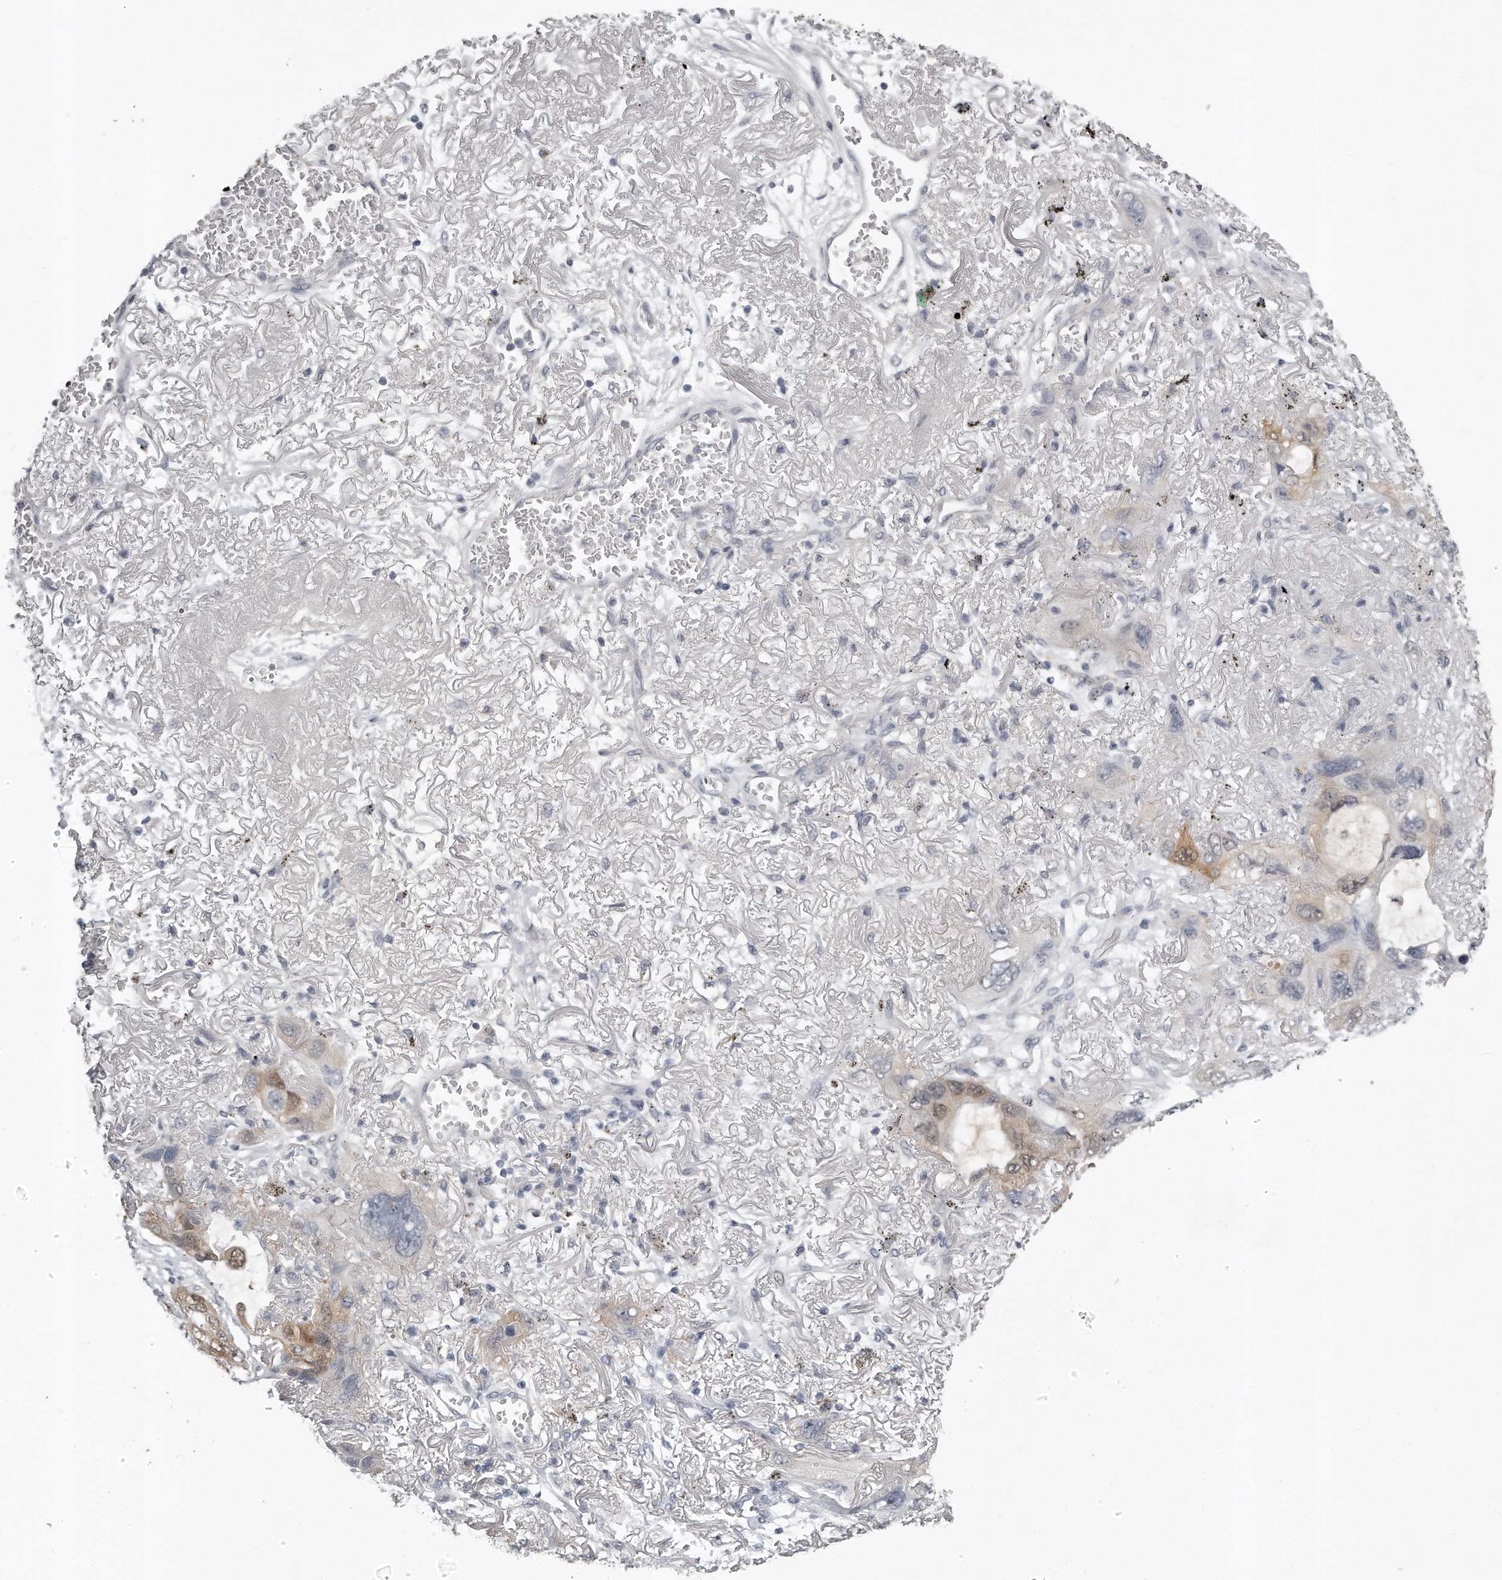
{"staining": {"intensity": "weak", "quantity": "<25%", "location": "cytoplasmic/membranous,nuclear"}, "tissue": "lung cancer", "cell_type": "Tumor cells", "image_type": "cancer", "snomed": [{"axis": "morphology", "description": "Squamous cell carcinoma, NOS"}, {"axis": "topography", "description": "Lung"}], "caption": "Lung cancer was stained to show a protein in brown. There is no significant positivity in tumor cells.", "gene": "GGCT", "patient": {"sex": "female", "age": 73}}